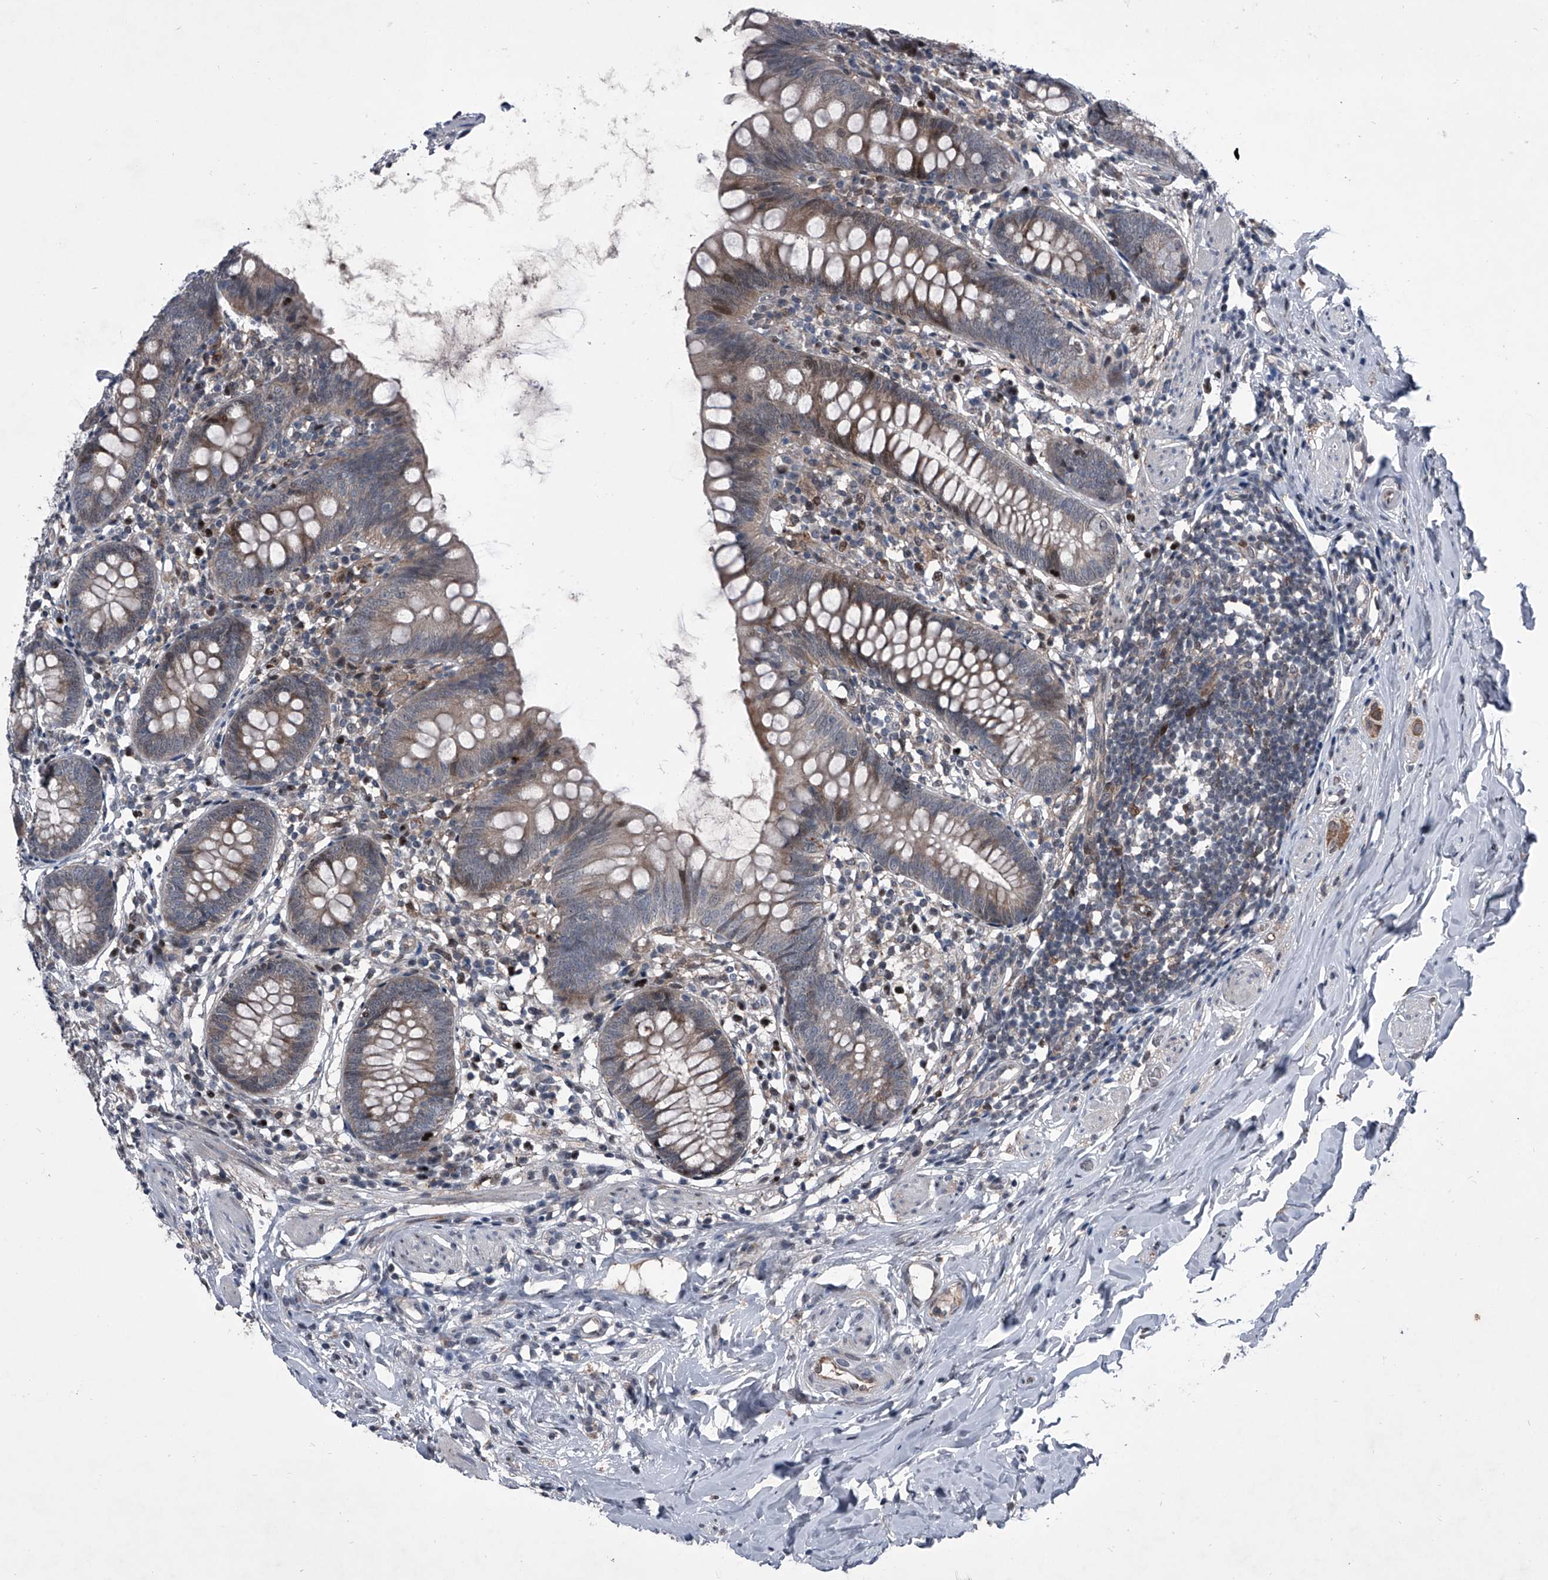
{"staining": {"intensity": "weak", "quantity": "25%-75%", "location": "cytoplasmic/membranous"}, "tissue": "appendix", "cell_type": "Glandular cells", "image_type": "normal", "snomed": [{"axis": "morphology", "description": "Normal tissue, NOS"}, {"axis": "topography", "description": "Appendix"}], "caption": "This histopathology image demonstrates immunohistochemistry staining of unremarkable appendix, with low weak cytoplasmic/membranous expression in approximately 25%-75% of glandular cells.", "gene": "ELK4", "patient": {"sex": "female", "age": 62}}